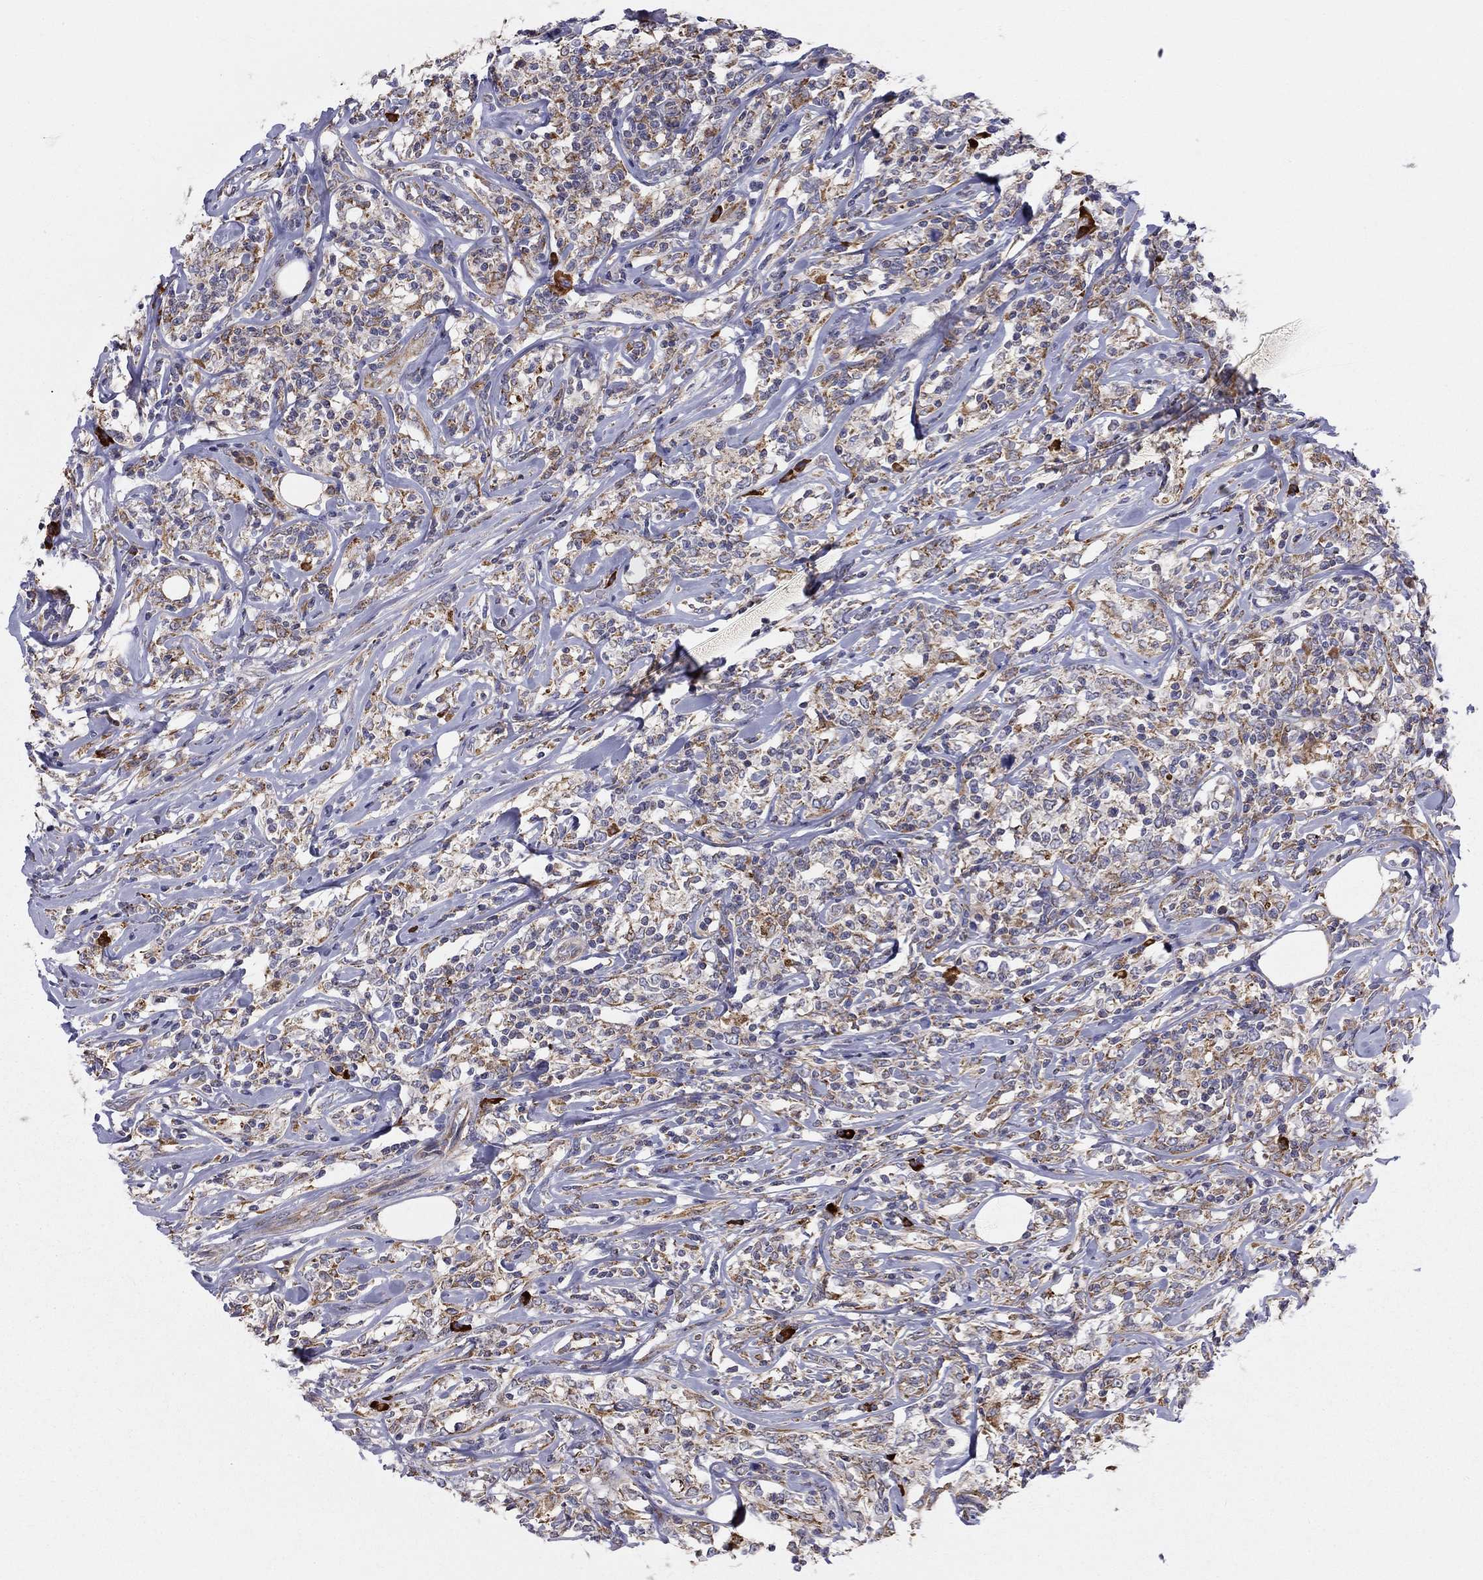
{"staining": {"intensity": "moderate", "quantity": "25%-75%", "location": "cytoplasmic/membranous"}, "tissue": "lymphoma", "cell_type": "Tumor cells", "image_type": "cancer", "snomed": [{"axis": "morphology", "description": "Malignant lymphoma, non-Hodgkin's type, High grade"}, {"axis": "topography", "description": "Lymph node"}], "caption": "Human high-grade malignant lymphoma, non-Hodgkin's type stained with a brown dye exhibits moderate cytoplasmic/membranous positive positivity in approximately 25%-75% of tumor cells.", "gene": "PRDX4", "patient": {"sex": "female", "age": 84}}